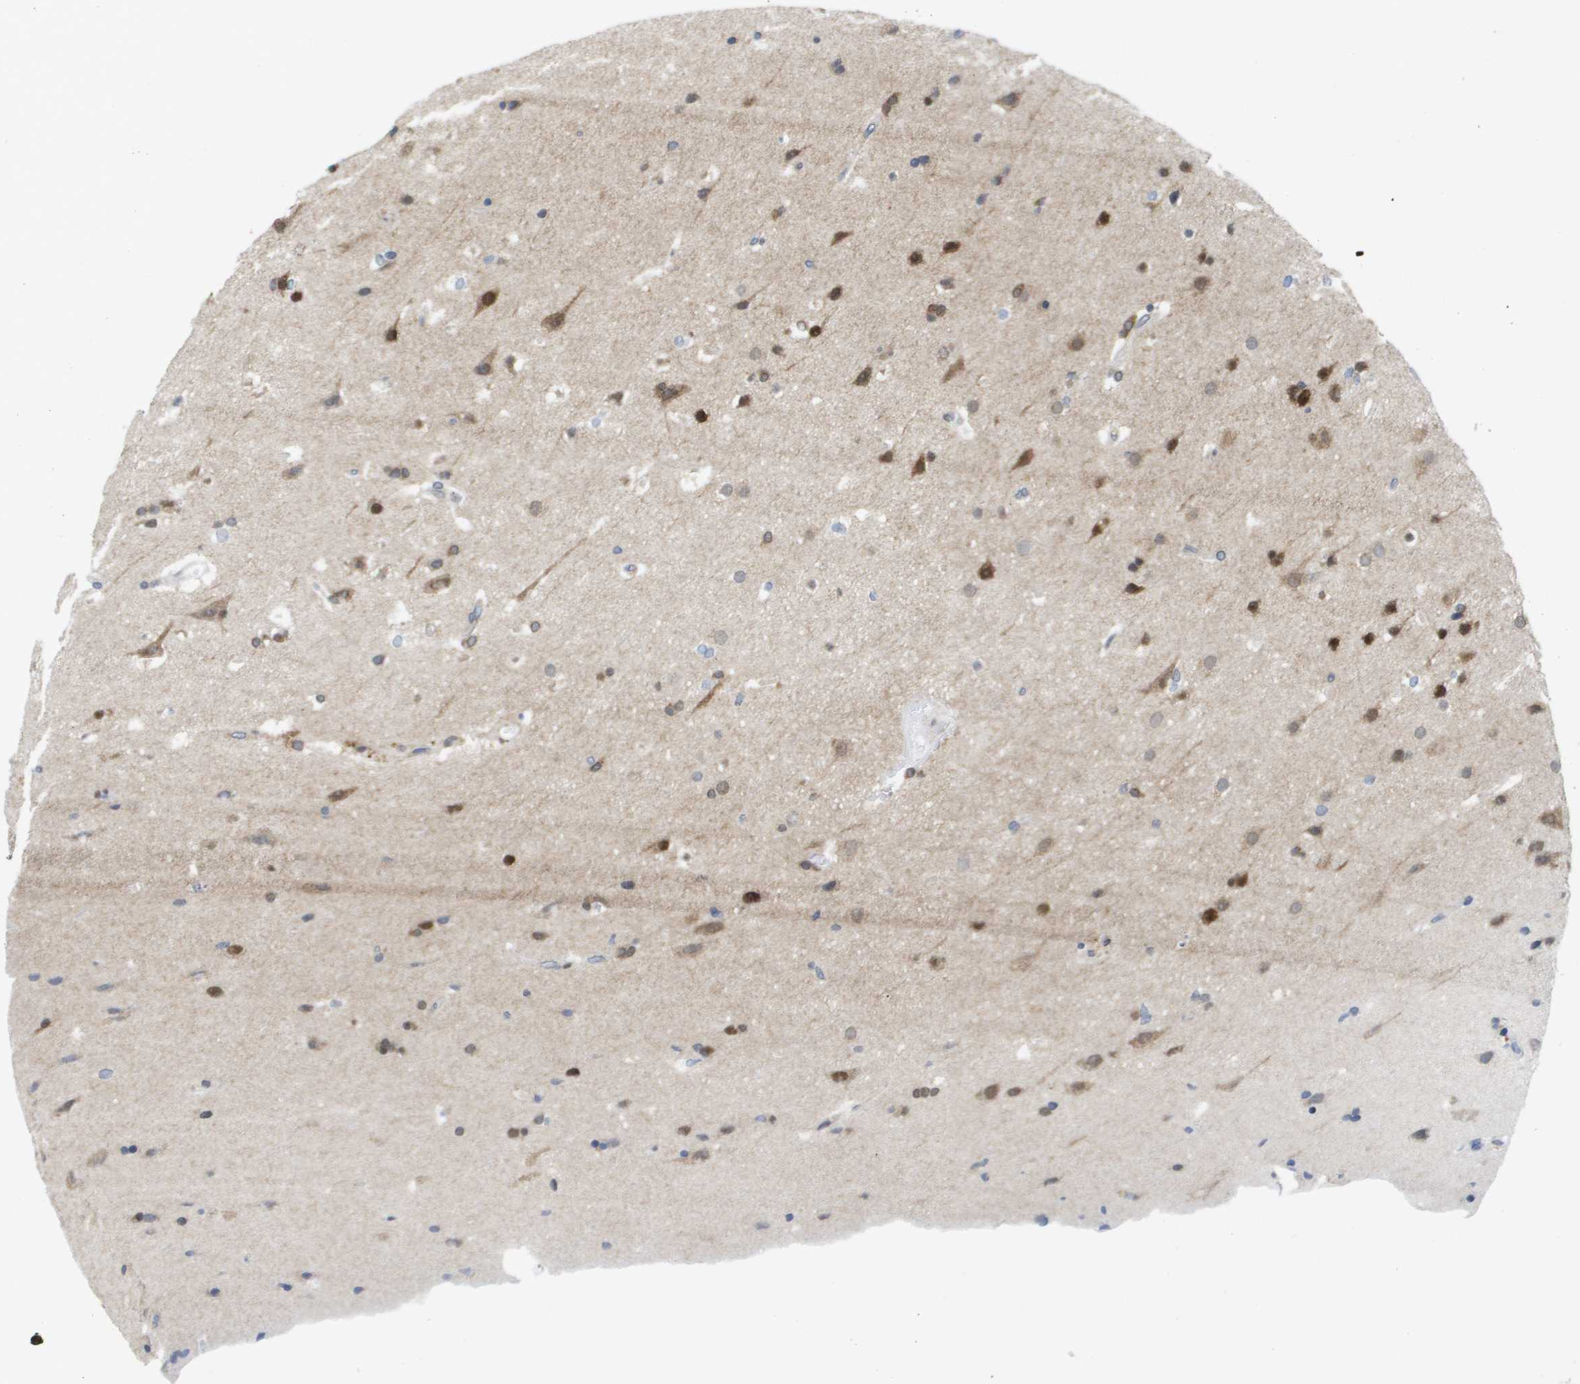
{"staining": {"intensity": "moderate", "quantity": "<25%", "location": "cytoplasmic/membranous,nuclear"}, "tissue": "glioma", "cell_type": "Tumor cells", "image_type": "cancer", "snomed": [{"axis": "morphology", "description": "Glioma, malignant, Low grade"}, {"axis": "topography", "description": "Cerebral cortex"}], "caption": "Human glioma stained with a protein marker displays moderate staining in tumor cells.", "gene": "FKBP4", "patient": {"sex": "female", "age": 47}}